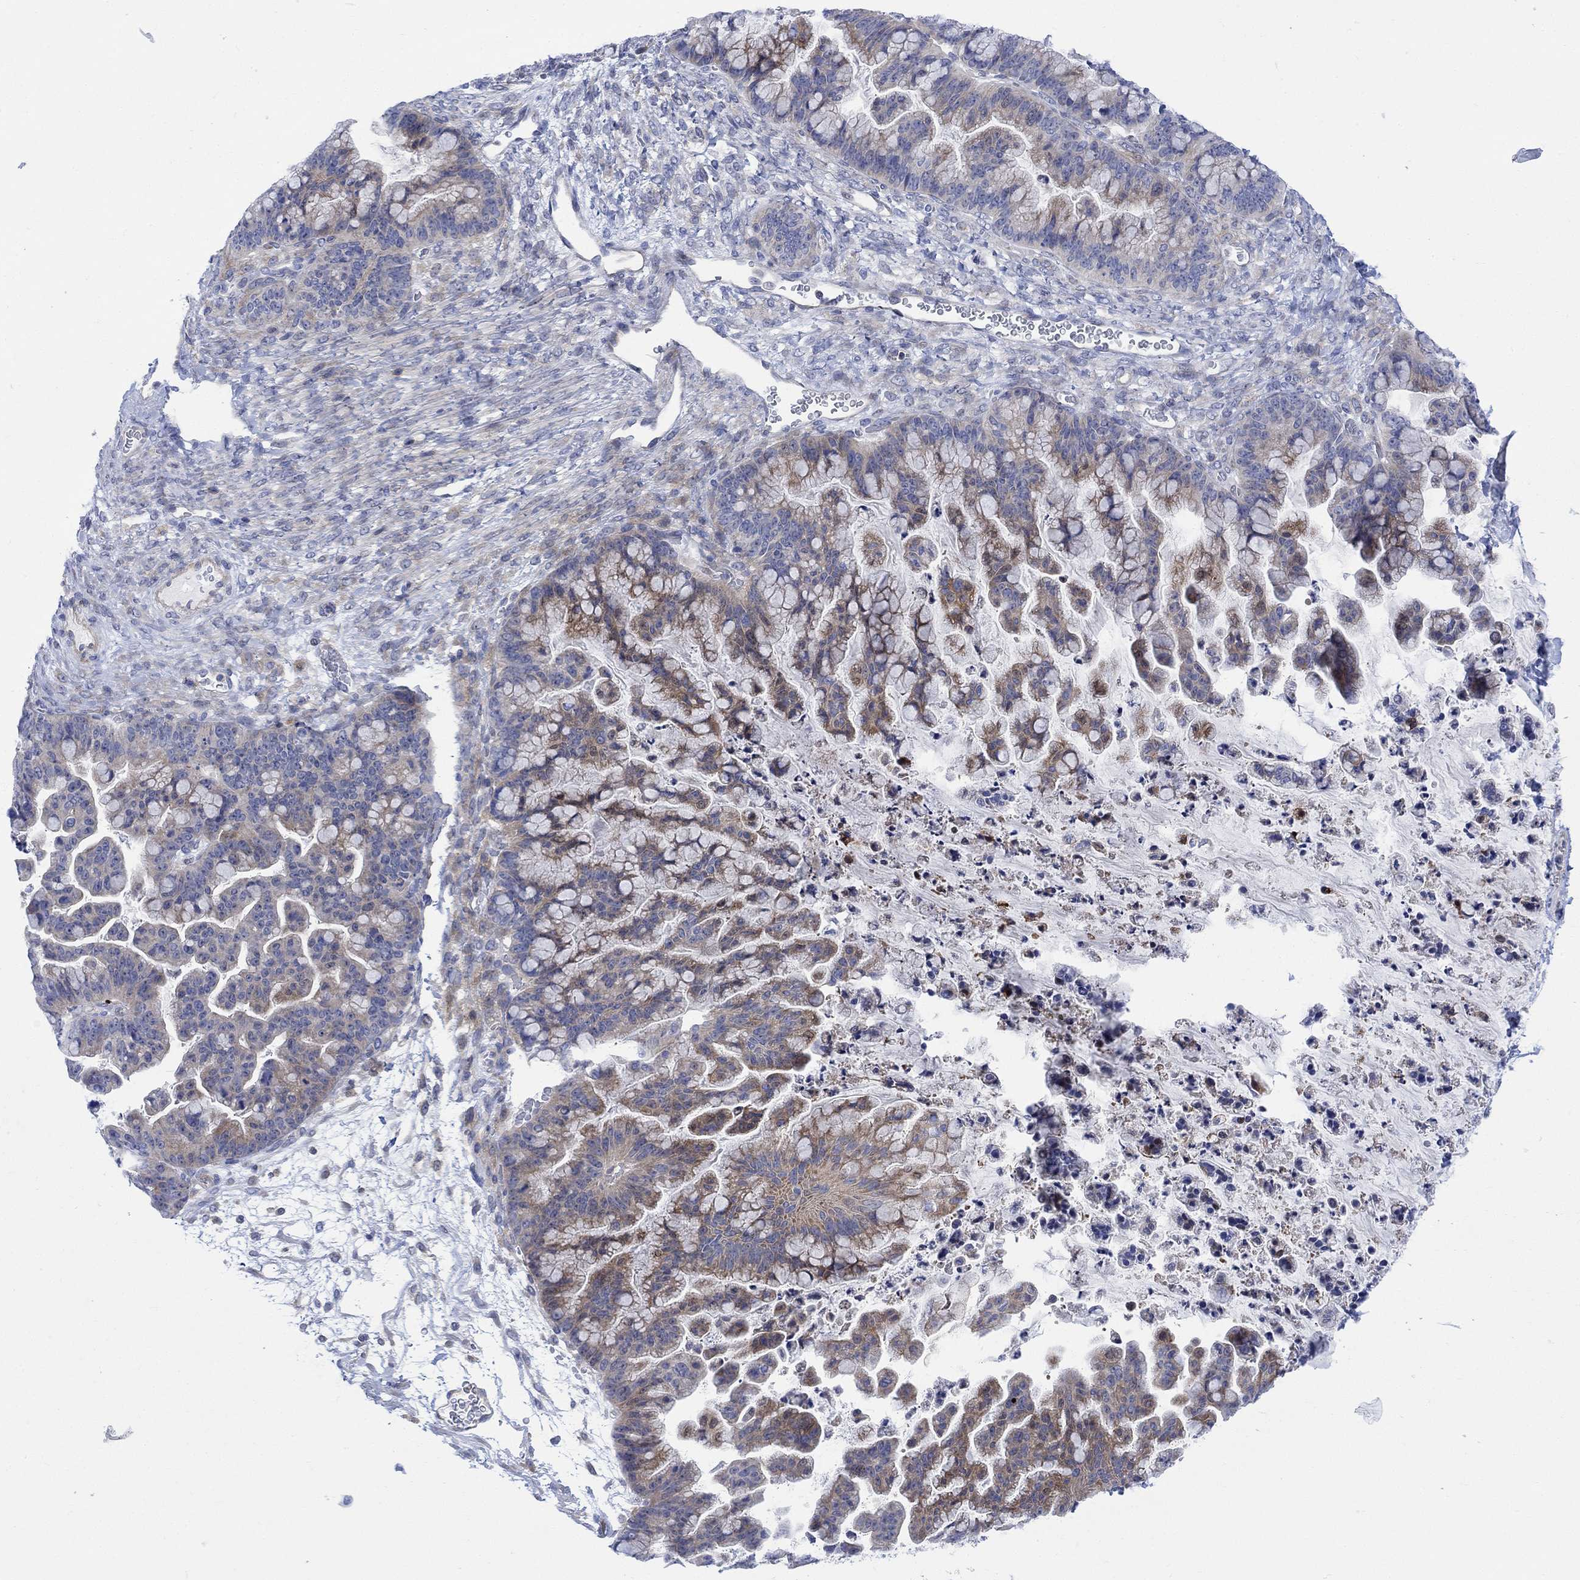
{"staining": {"intensity": "moderate", "quantity": "25%-75%", "location": "cytoplasmic/membranous"}, "tissue": "ovarian cancer", "cell_type": "Tumor cells", "image_type": "cancer", "snomed": [{"axis": "morphology", "description": "Cystadenocarcinoma, mucinous, NOS"}, {"axis": "topography", "description": "Ovary"}], "caption": "Immunohistochemistry (IHC) staining of ovarian cancer (mucinous cystadenocarcinoma), which exhibits medium levels of moderate cytoplasmic/membranous positivity in approximately 25%-75% of tumor cells indicating moderate cytoplasmic/membranous protein staining. The staining was performed using DAB (brown) for protein detection and nuclei were counterstained in hematoxylin (blue).", "gene": "ARSK", "patient": {"sex": "female", "age": 67}}